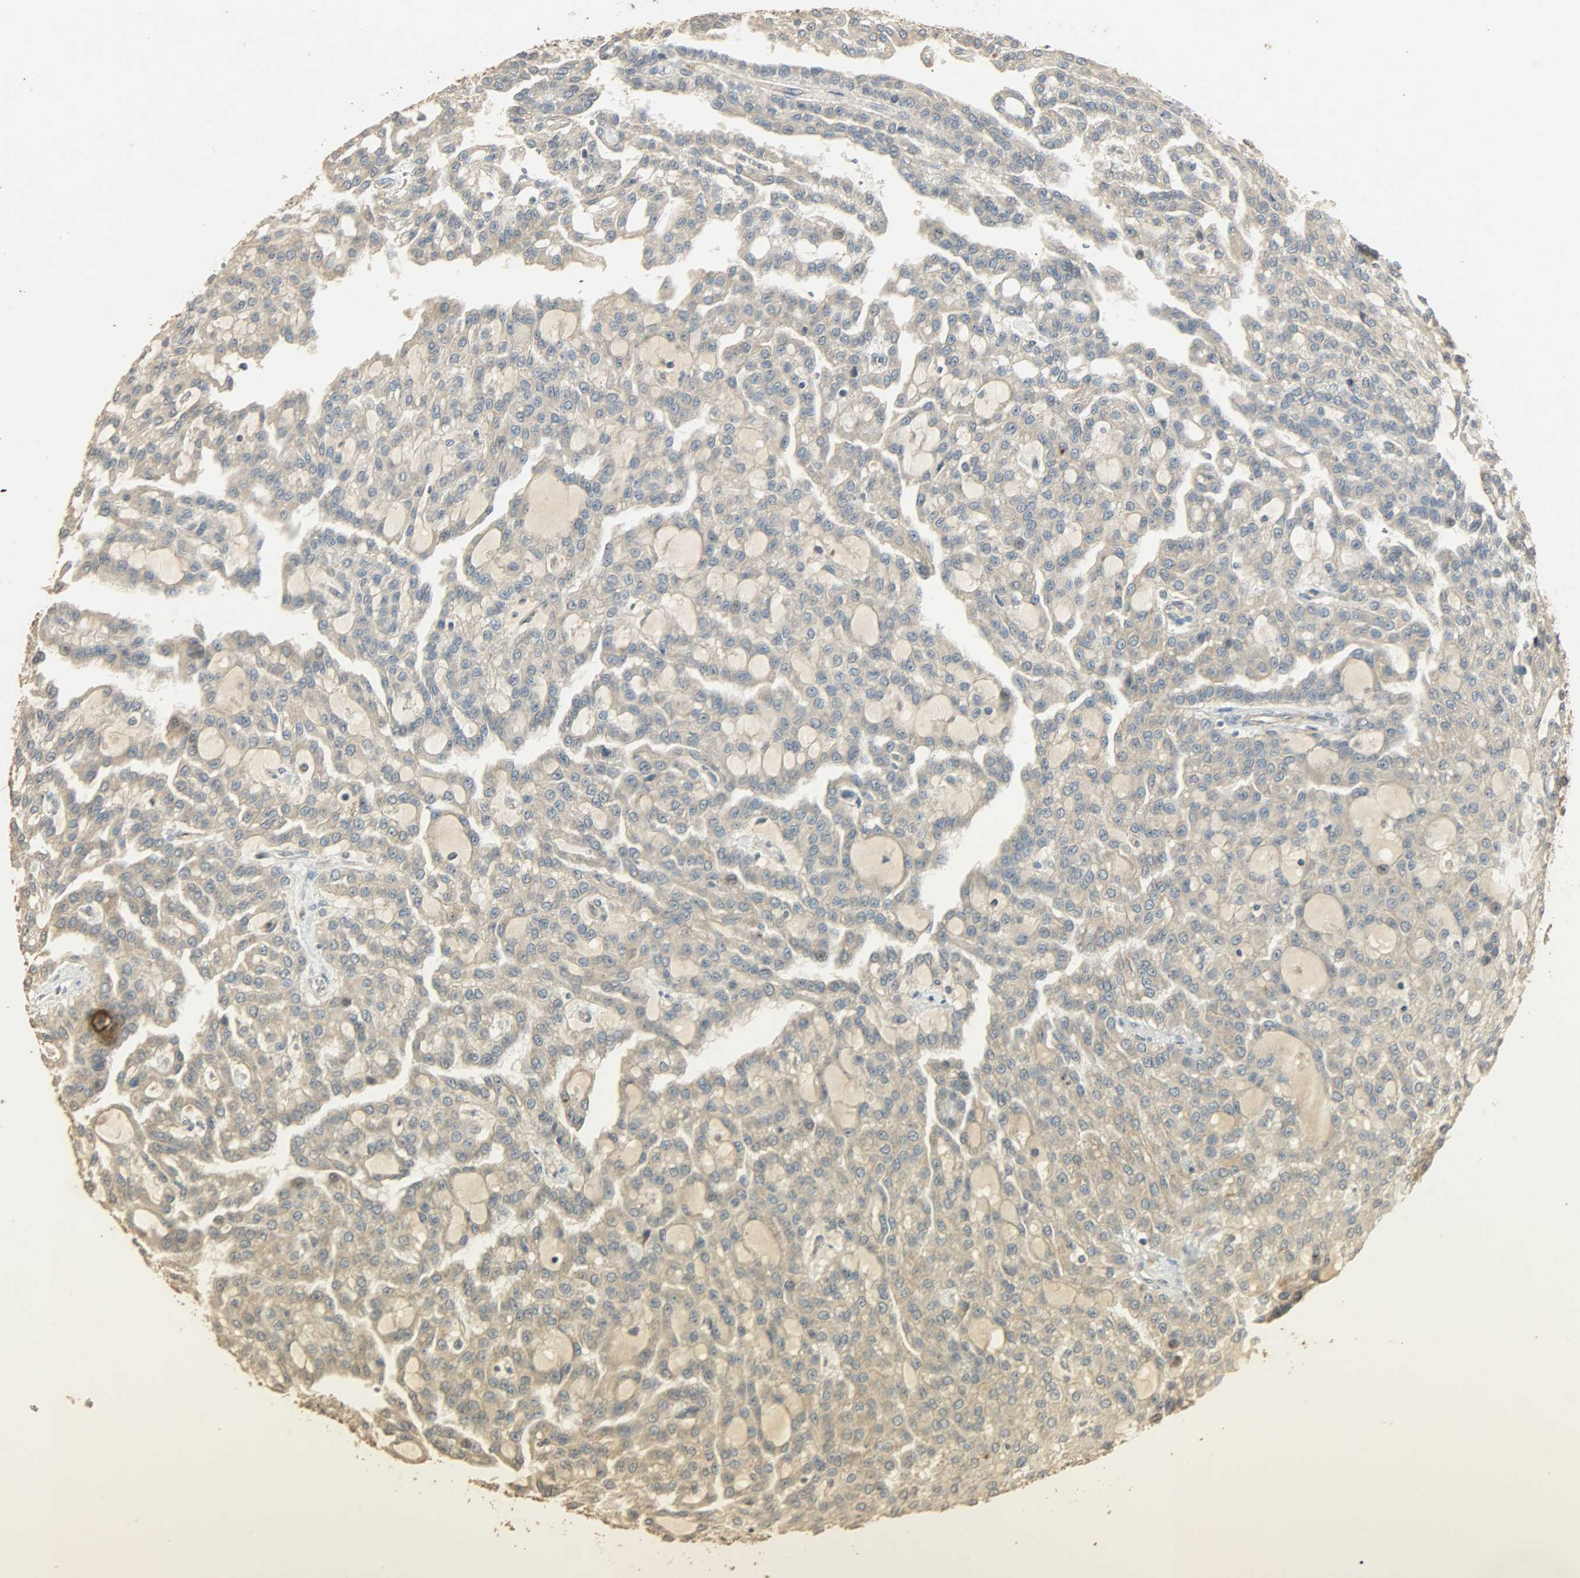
{"staining": {"intensity": "weak", "quantity": ">75%", "location": "cytoplasmic/membranous"}, "tissue": "renal cancer", "cell_type": "Tumor cells", "image_type": "cancer", "snomed": [{"axis": "morphology", "description": "Adenocarcinoma, NOS"}, {"axis": "topography", "description": "Kidney"}], "caption": "The micrograph exhibits a brown stain indicating the presence of a protein in the cytoplasmic/membranous of tumor cells in renal cancer.", "gene": "ATP2B1", "patient": {"sex": "male", "age": 63}}